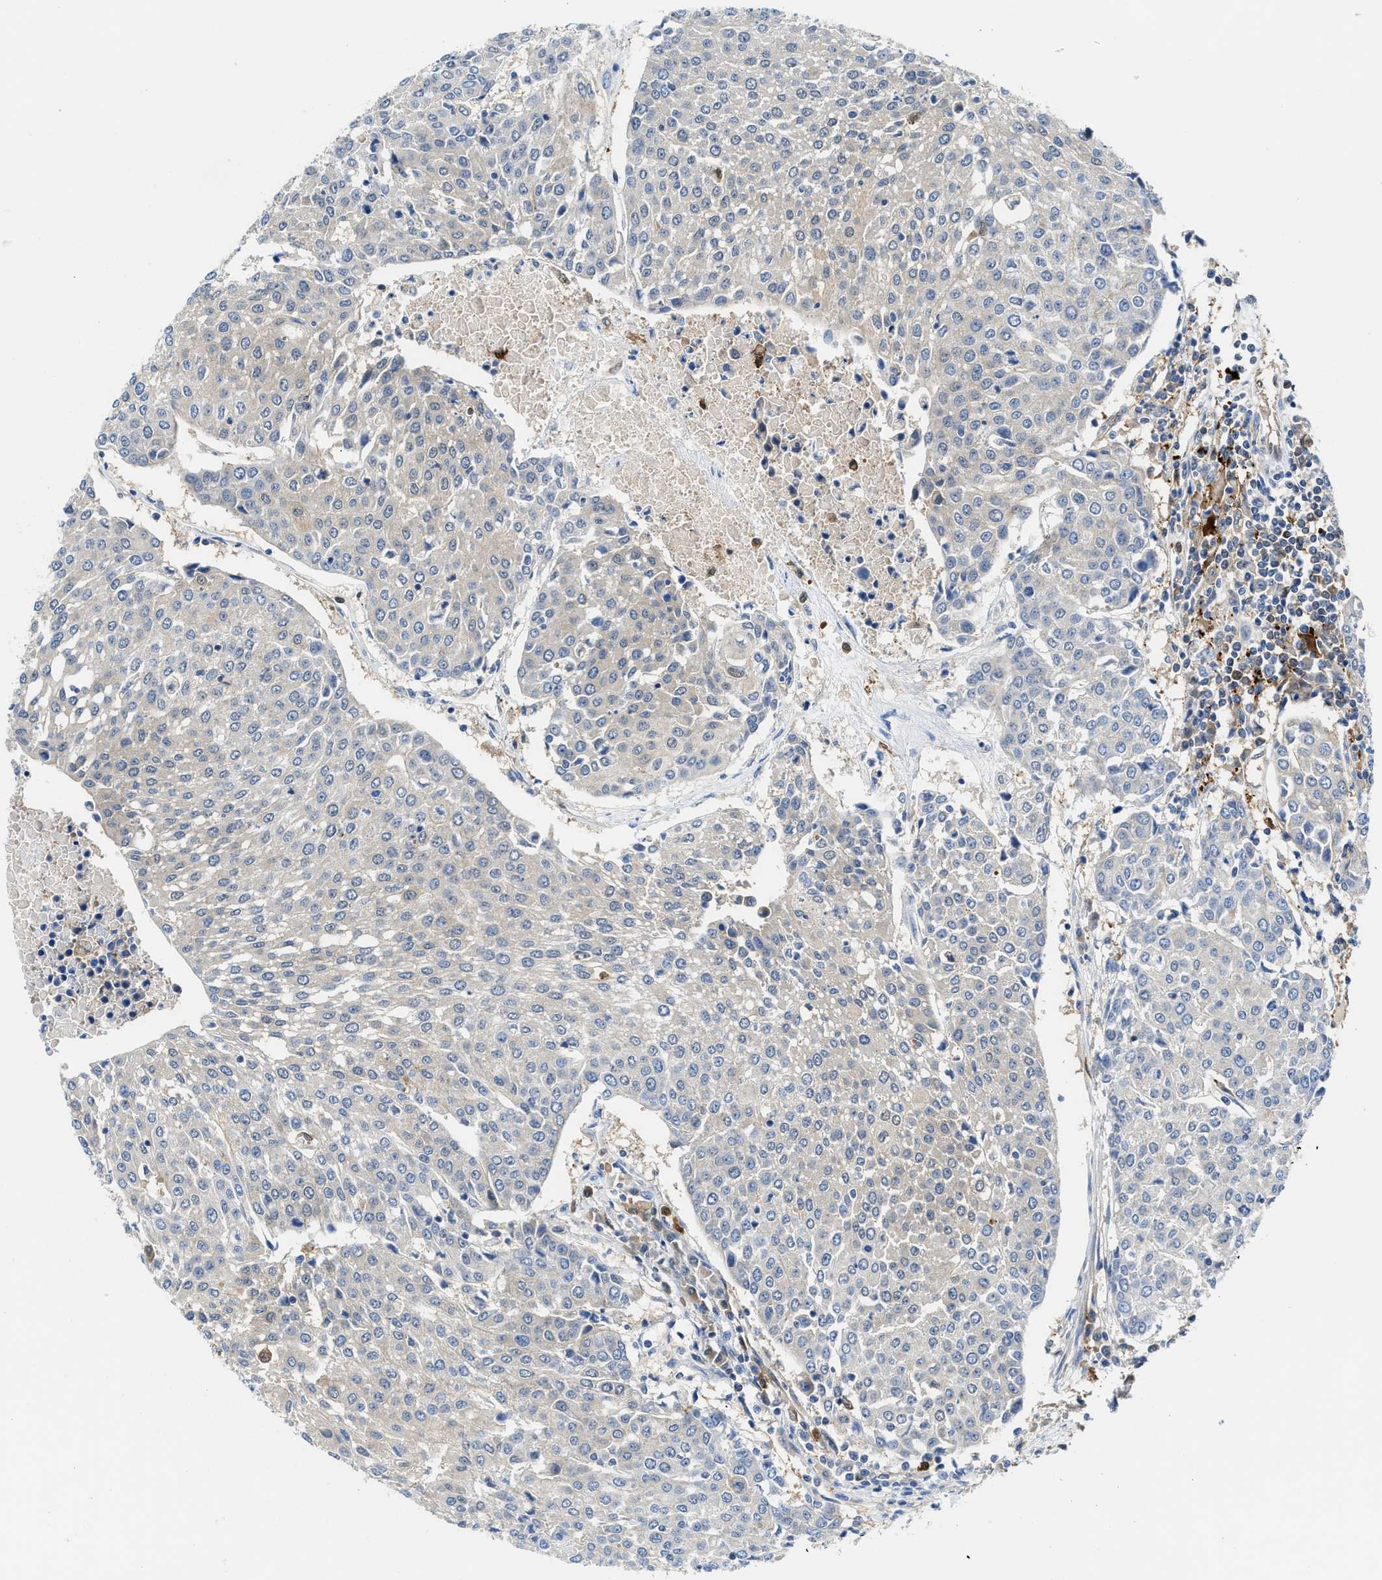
{"staining": {"intensity": "negative", "quantity": "none", "location": "none"}, "tissue": "urothelial cancer", "cell_type": "Tumor cells", "image_type": "cancer", "snomed": [{"axis": "morphology", "description": "Urothelial carcinoma, High grade"}, {"axis": "topography", "description": "Urinary bladder"}], "caption": "Immunohistochemistry (IHC) of human urothelial carcinoma (high-grade) exhibits no staining in tumor cells. Brightfield microscopy of immunohistochemistry stained with DAB (3,3'-diaminobenzidine) (brown) and hematoxylin (blue), captured at high magnification.", "gene": "LTA4H", "patient": {"sex": "female", "age": 85}}